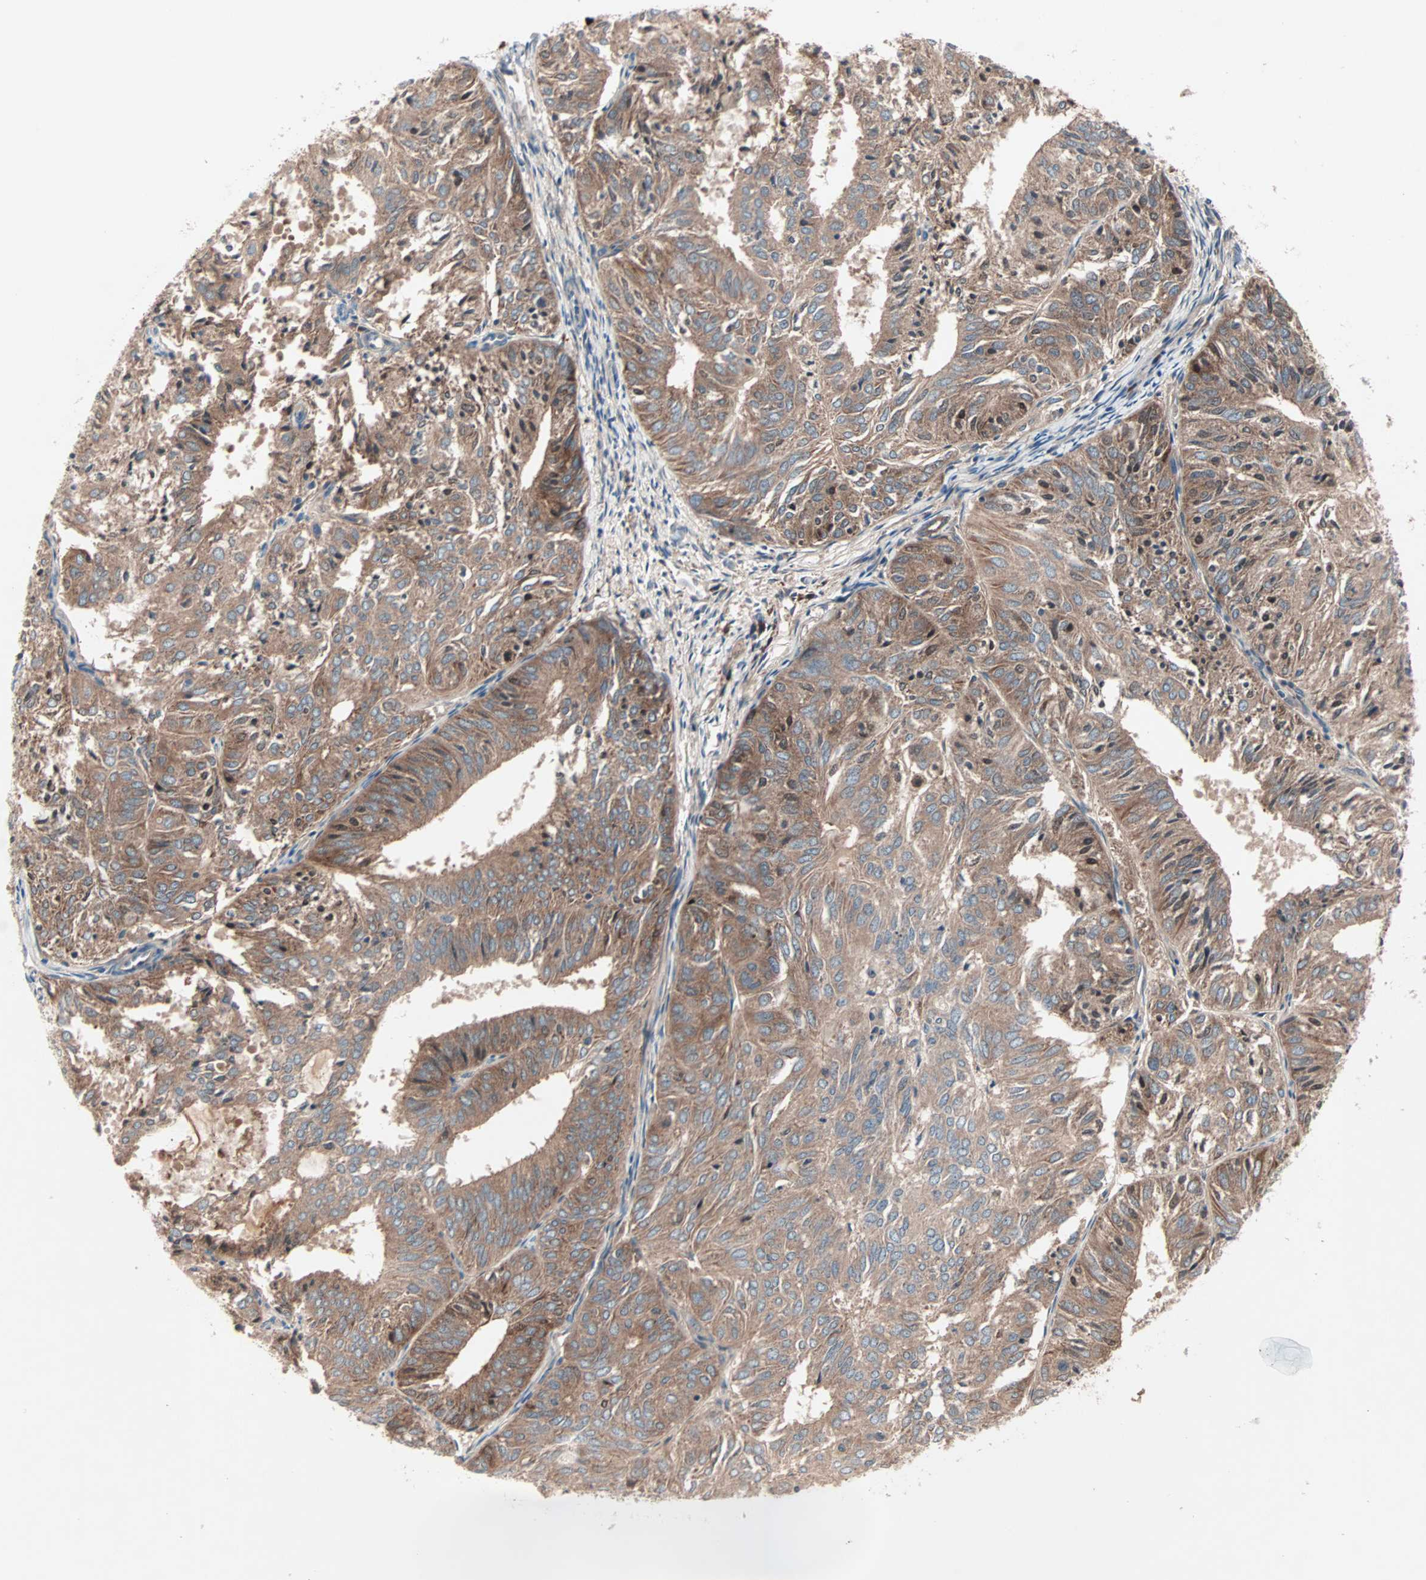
{"staining": {"intensity": "moderate", "quantity": ">75%", "location": "cytoplasmic/membranous"}, "tissue": "endometrial cancer", "cell_type": "Tumor cells", "image_type": "cancer", "snomed": [{"axis": "morphology", "description": "Adenocarcinoma, NOS"}, {"axis": "topography", "description": "Uterus"}], "caption": "Adenocarcinoma (endometrial) stained with IHC exhibits moderate cytoplasmic/membranous staining in approximately >75% of tumor cells.", "gene": "CAD", "patient": {"sex": "female", "age": 60}}